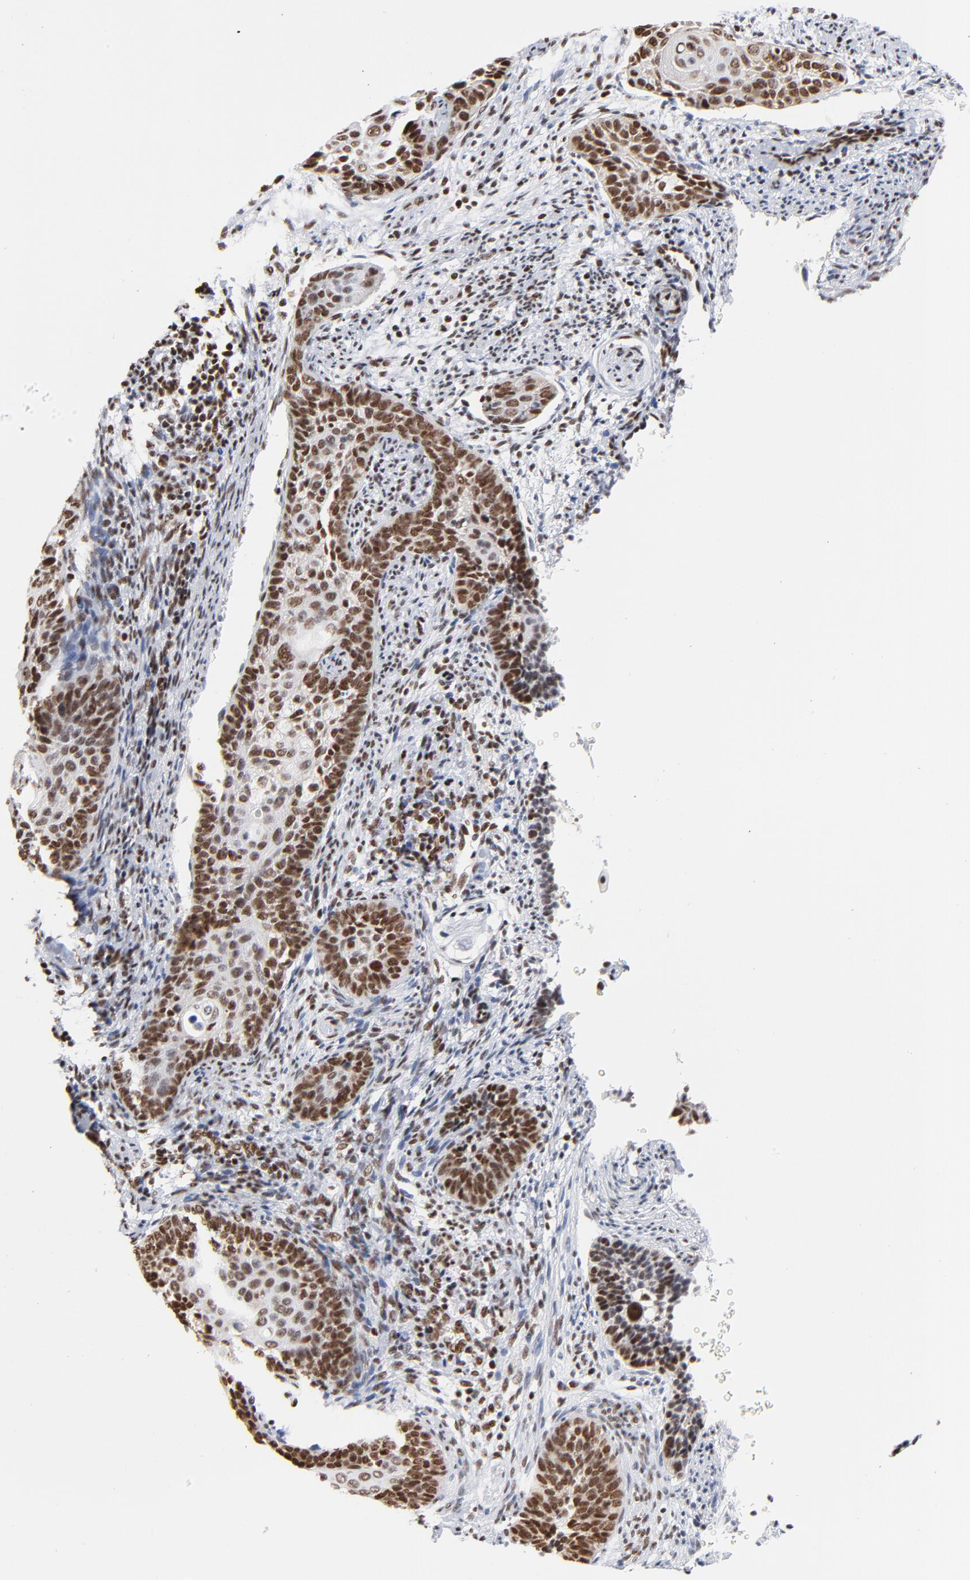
{"staining": {"intensity": "strong", "quantity": ">75%", "location": "nuclear"}, "tissue": "cervical cancer", "cell_type": "Tumor cells", "image_type": "cancer", "snomed": [{"axis": "morphology", "description": "Squamous cell carcinoma, NOS"}, {"axis": "topography", "description": "Cervix"}], "caption": "Immunohistochemical staining of human cervical cancer (squamous cell carcinoma) displays strong nuclear protein positivity in approximately >75% of tumor cells. The staining was performed using DAB, with brown indicating positive protein expression. Nuclei are stained blue with hematoxylin.", "gene": "CREB1", "patient": {"sex": "female", "age": 33}}